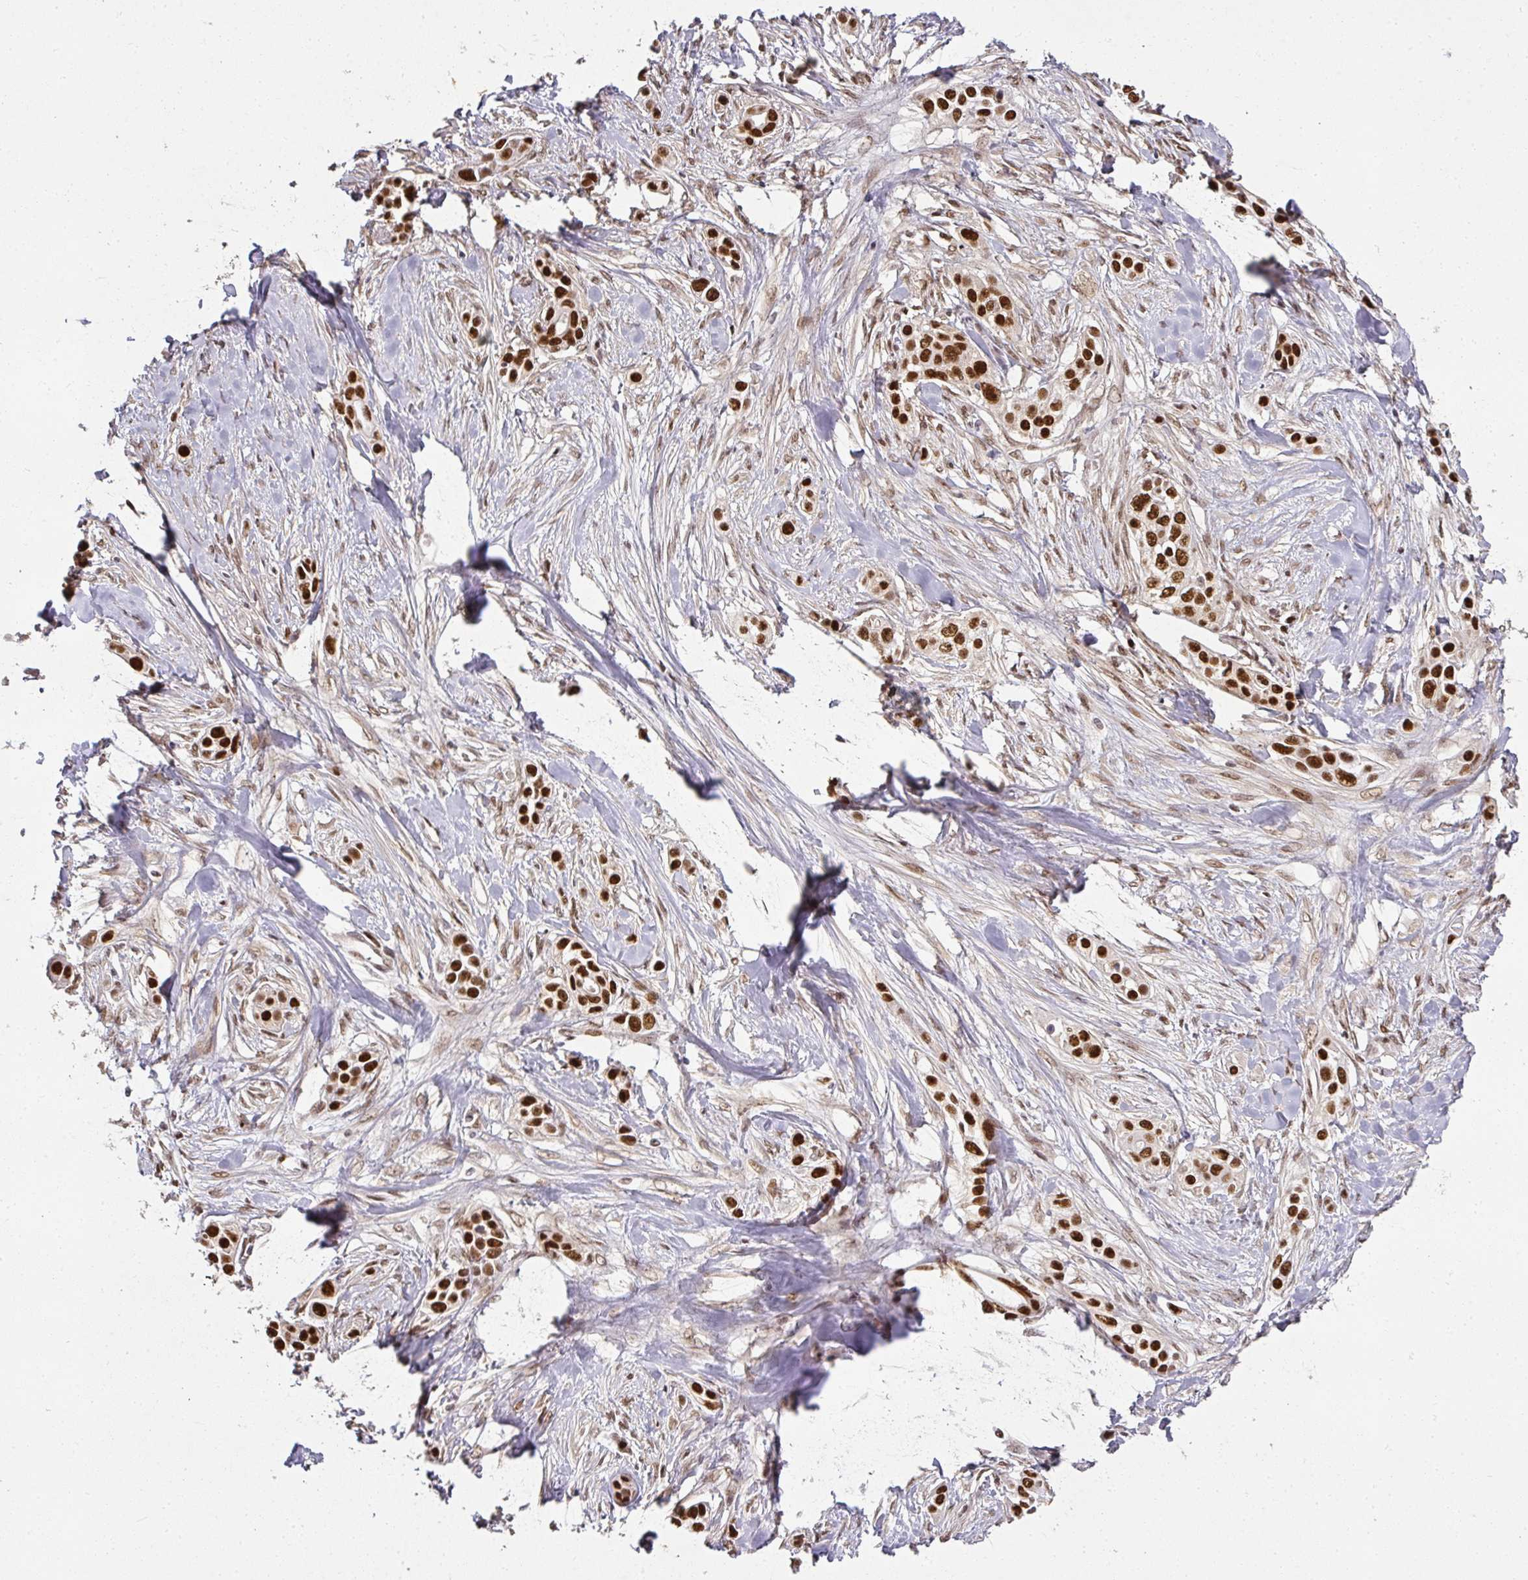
{"staining": {"intensity": "strong", "quantity": ">75%", "location": "nuclear"}, "tissue": "skin cancer", "cell_type": "Tumor cells", "image_type": "cancer", "snomed": [{"axis": "morphology", "description": "Squamous cell carcinoma, NOS"}, {"axis": "topography", "description": "Skin"}], "caption": "Skin squamous cell carcinoma stained with IHC shows strong nuclear staining in approximately >75% of tumor cells.", "gene": "GPRIN2", "patient": {"sex": "female", "age": 69}}